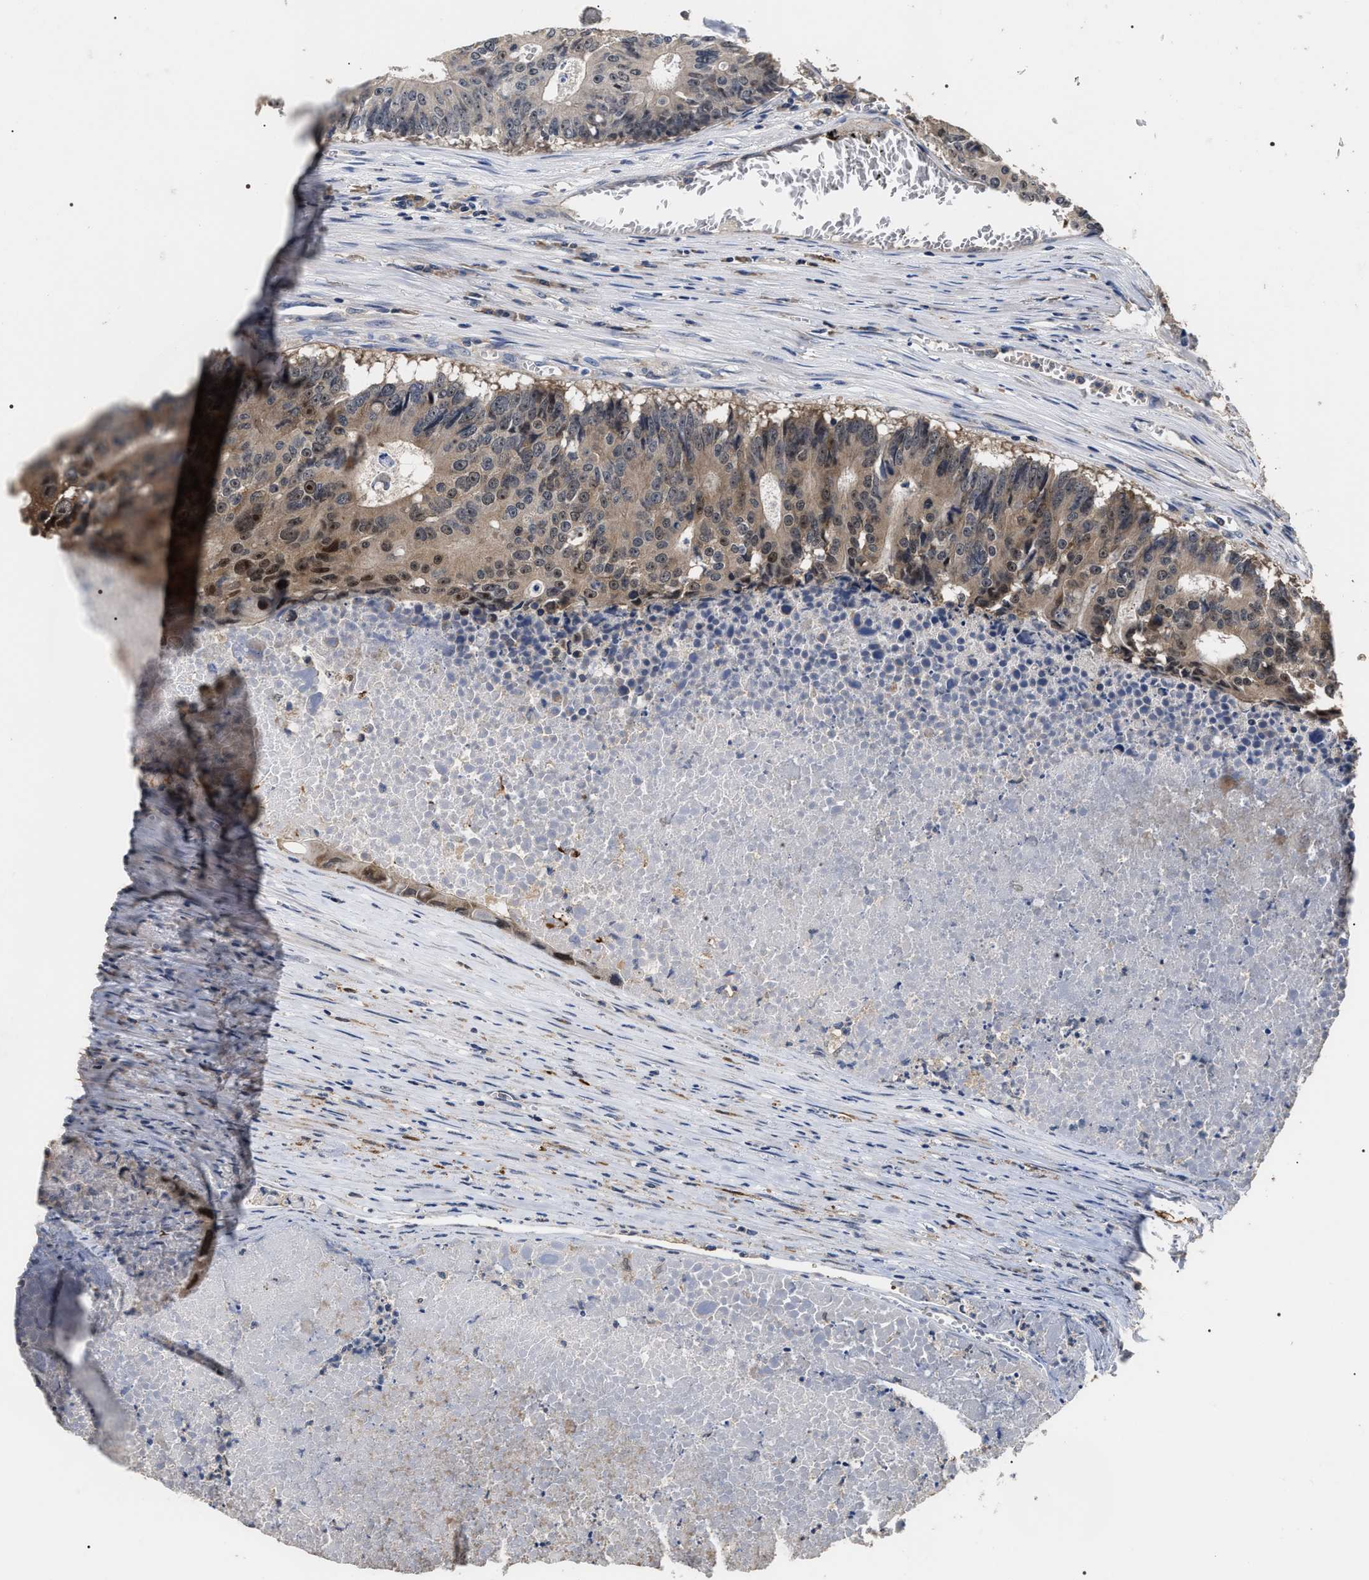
{"staining": {"intensity": "moderate", "quantity": "25%-75%", "location": "cytoplasmic/membranous,nuclear"}, "tissue": "colorectal cancer", "cell_type": "Tumor cells", "image_type": "cancer", "snomed": [{"axis": "morphology", "description": "Adenocarcinoma, NOS"}, {"axis": "topography", "description": "Colon"}], "caption": "Brown immunohistochemical staining in colorectal cancer displays moderate cytoplasmic/membranous and nuclear staining in about 25%-75% of tumor cells. The staining was performed using DAB to visualize the protein expression in brown, while the nuclei were stained in blue with hematoxylin (Magnification: 20x).", "gene": "UPF3A", "patient": {"sex": "male", "age": 87}}